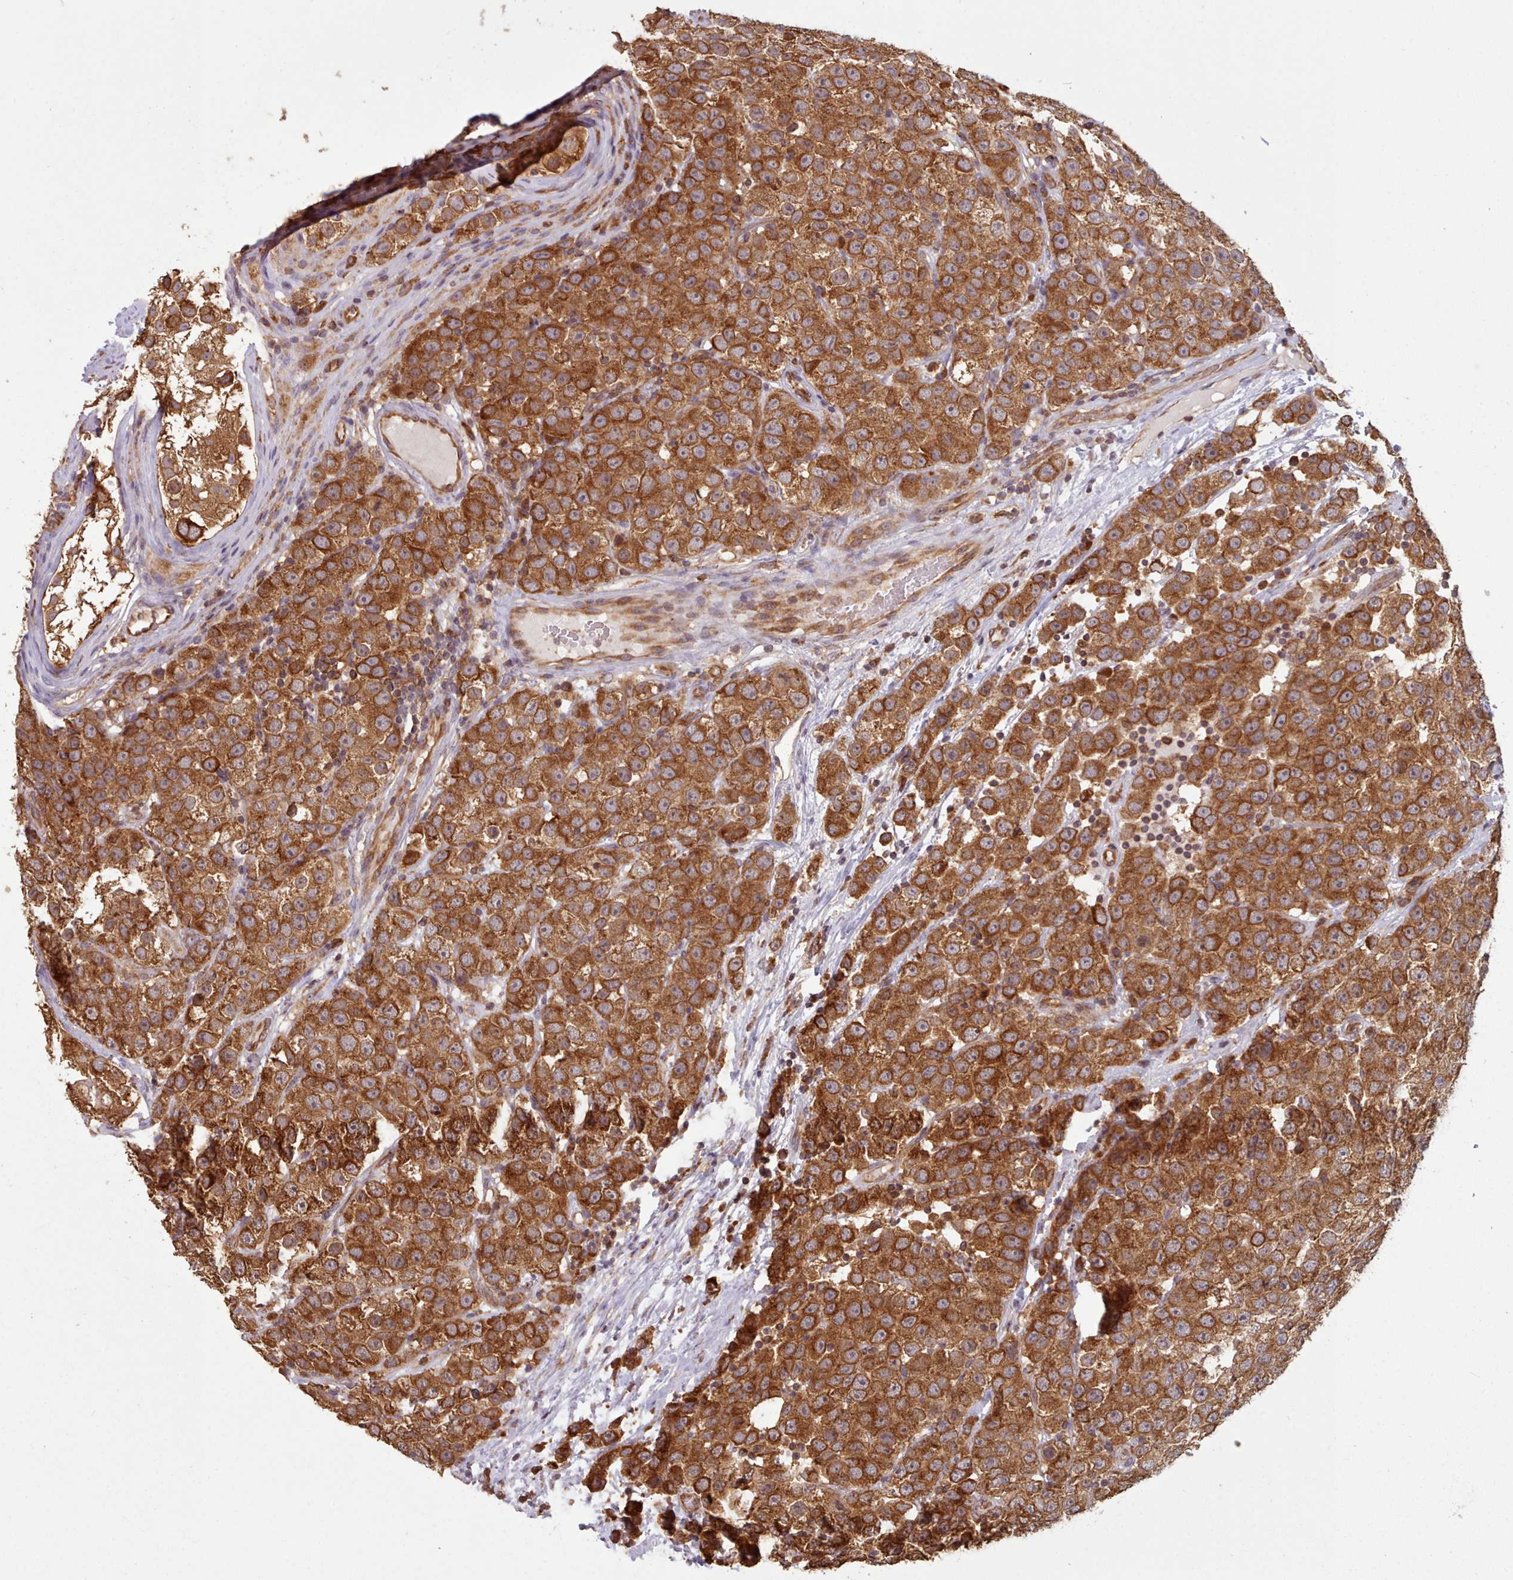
{"staining": {"intensity": "strong", "quantity": ">75%", "location": "cytoplasmic/membranous"}, "tissue": "testis cancer", "cell_type": "Tumor cells", "image_type": "cancer", "snomed": [{"axis": "morphology", "description": "Seminoma, NOS"}, {"axis": "topography", "description": "Testis"}], "caption": "Protein staining of testis cancer (seminoma) tissue reveals strong cytoplasmic/membranous staining in approximately >75% of tumor cells. (brown staining indicates protein expression, while blue staining denotes nuclei).", "gene": "CRYBG1", "patient": {"sex": "male", "age": 28}}